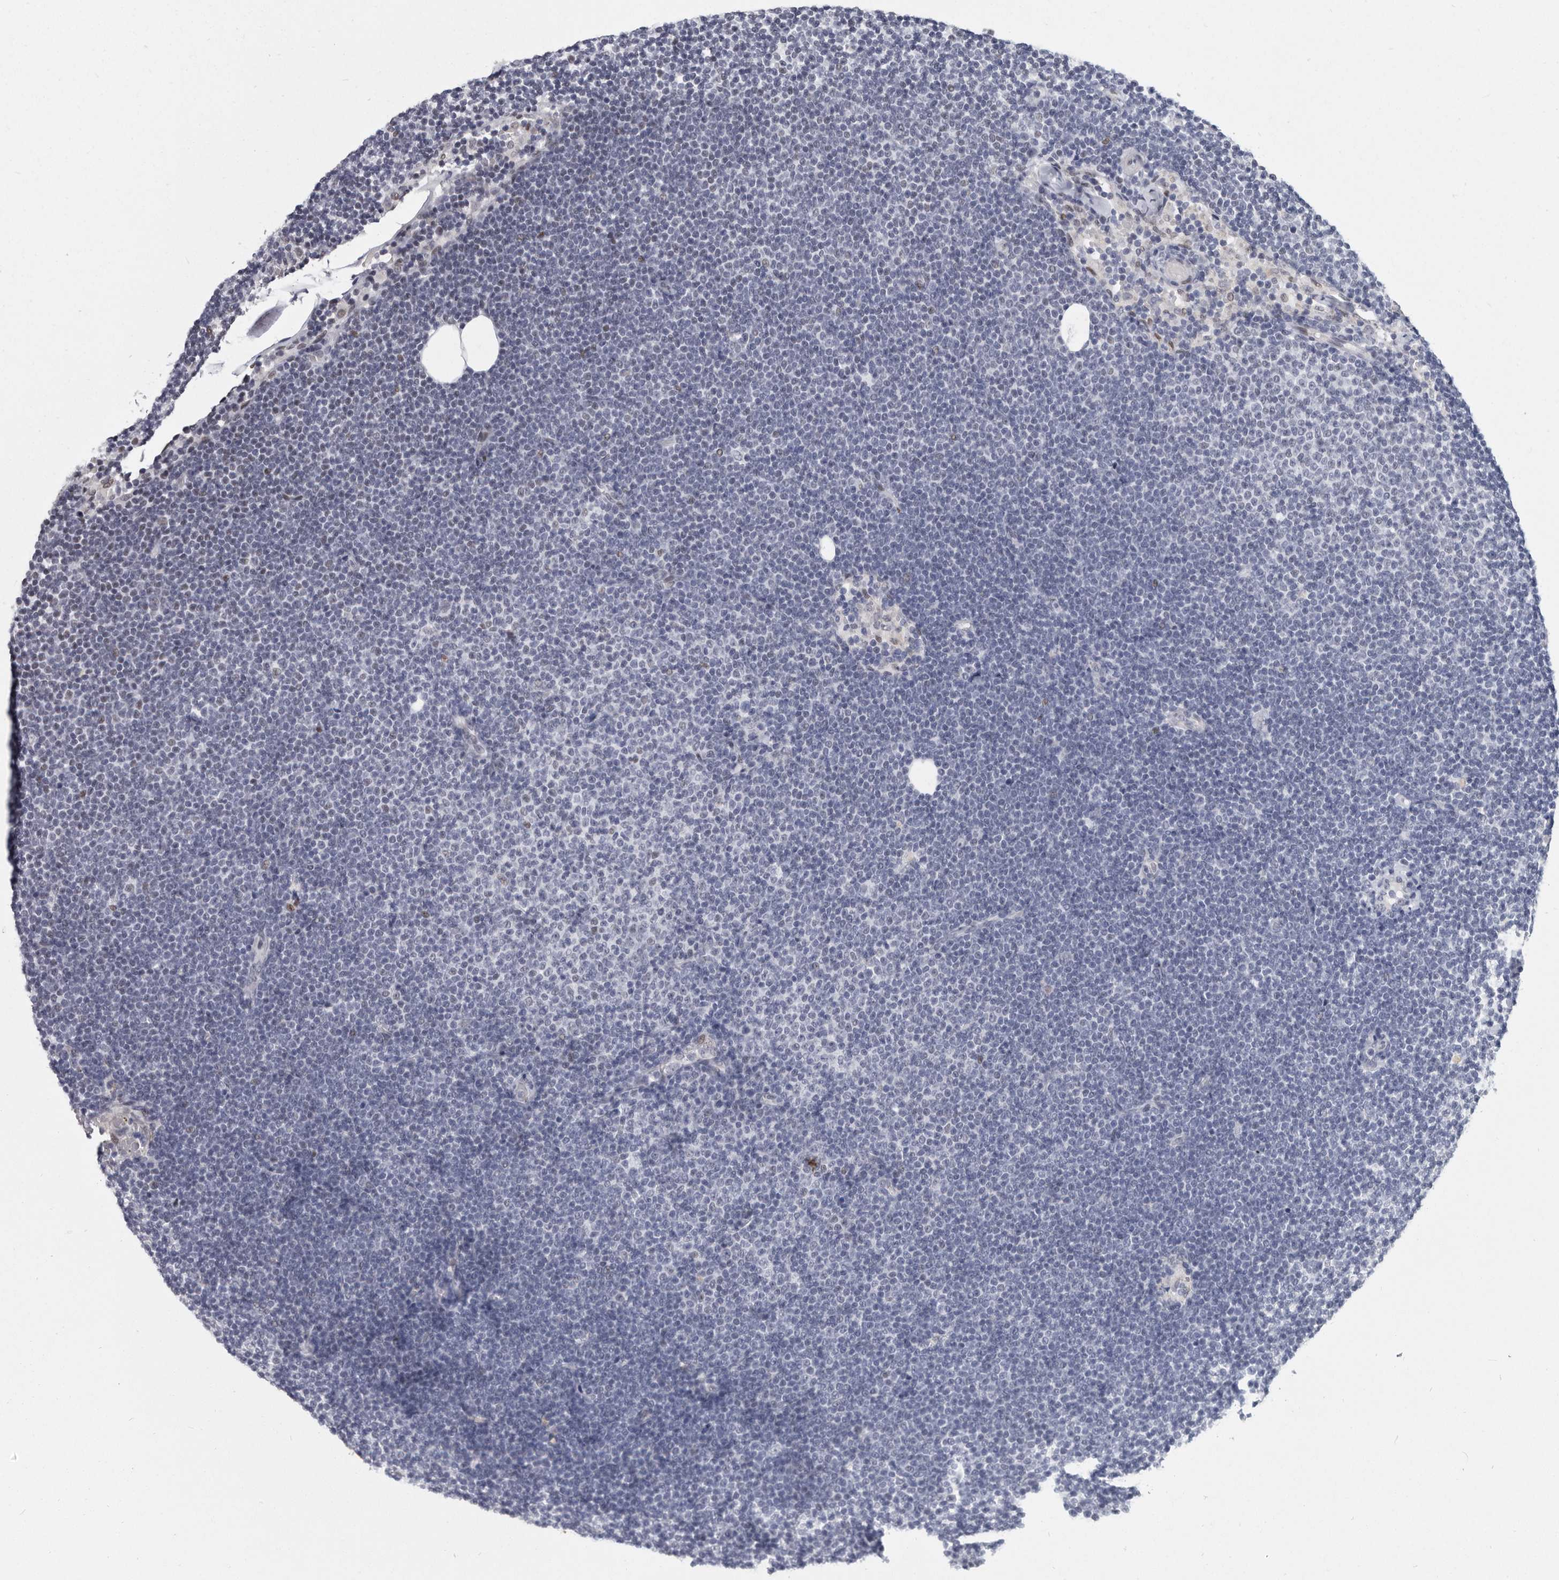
{"staining": {"intensity": "moderate", "quantity": "<25%", "location": "nuclear"}, "tissue": "lymphoma", "cell_type": "Tumor cells", "image_type": "cancer", "snomed": [{"axis": "morphology", "description": "Malignant lymphoma, non-Hodgkin's type, Low grade"}, {"axis": "topography", "description": "Lymph node"}], "caption": "Lymphoma tissue displays moderate nuclear positivity in approximately <25% of tumor cells, visualized by immunohistochemistry.", "gene": "WRAP73", "patient": {"sex": "female", "age": 53}}